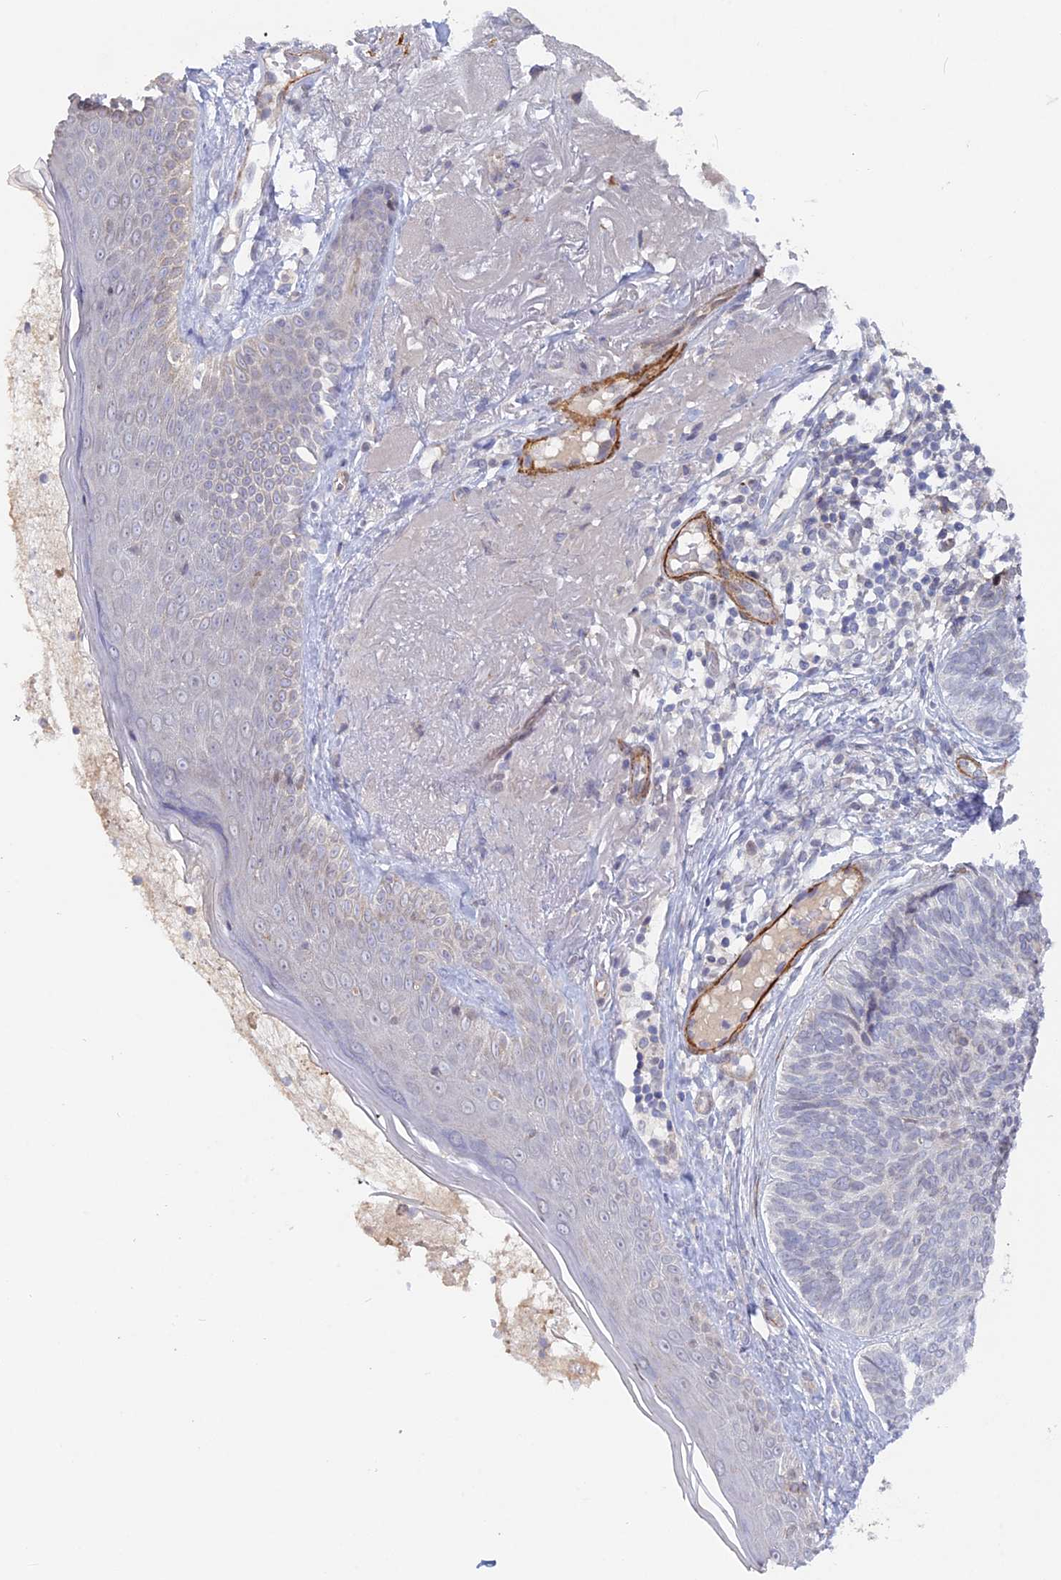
{"staining": {"intensity": "negative", "quantity": "none", "location": "none"}, "tissue": "skin cancer", "cell_type": "Tumor cells", "image_type": "cancer", "snomed": [{"axis": "morphology", "description": "Normal tissue, NOS"}, {"axis": "morphology", "description": "Basal cell carcinoma"}, {"axis": "topography", "description": "Skin"}], "caption": "Image shows no significant protein staining in tumor cells of skin cancer. (DAB (3,3'-diaminobenzidine) immunohistochemistry visualized using brightfield microscopy, high magnification).", "gene": "CCDC154", "patient": {"sex": "male", "age": 66}}